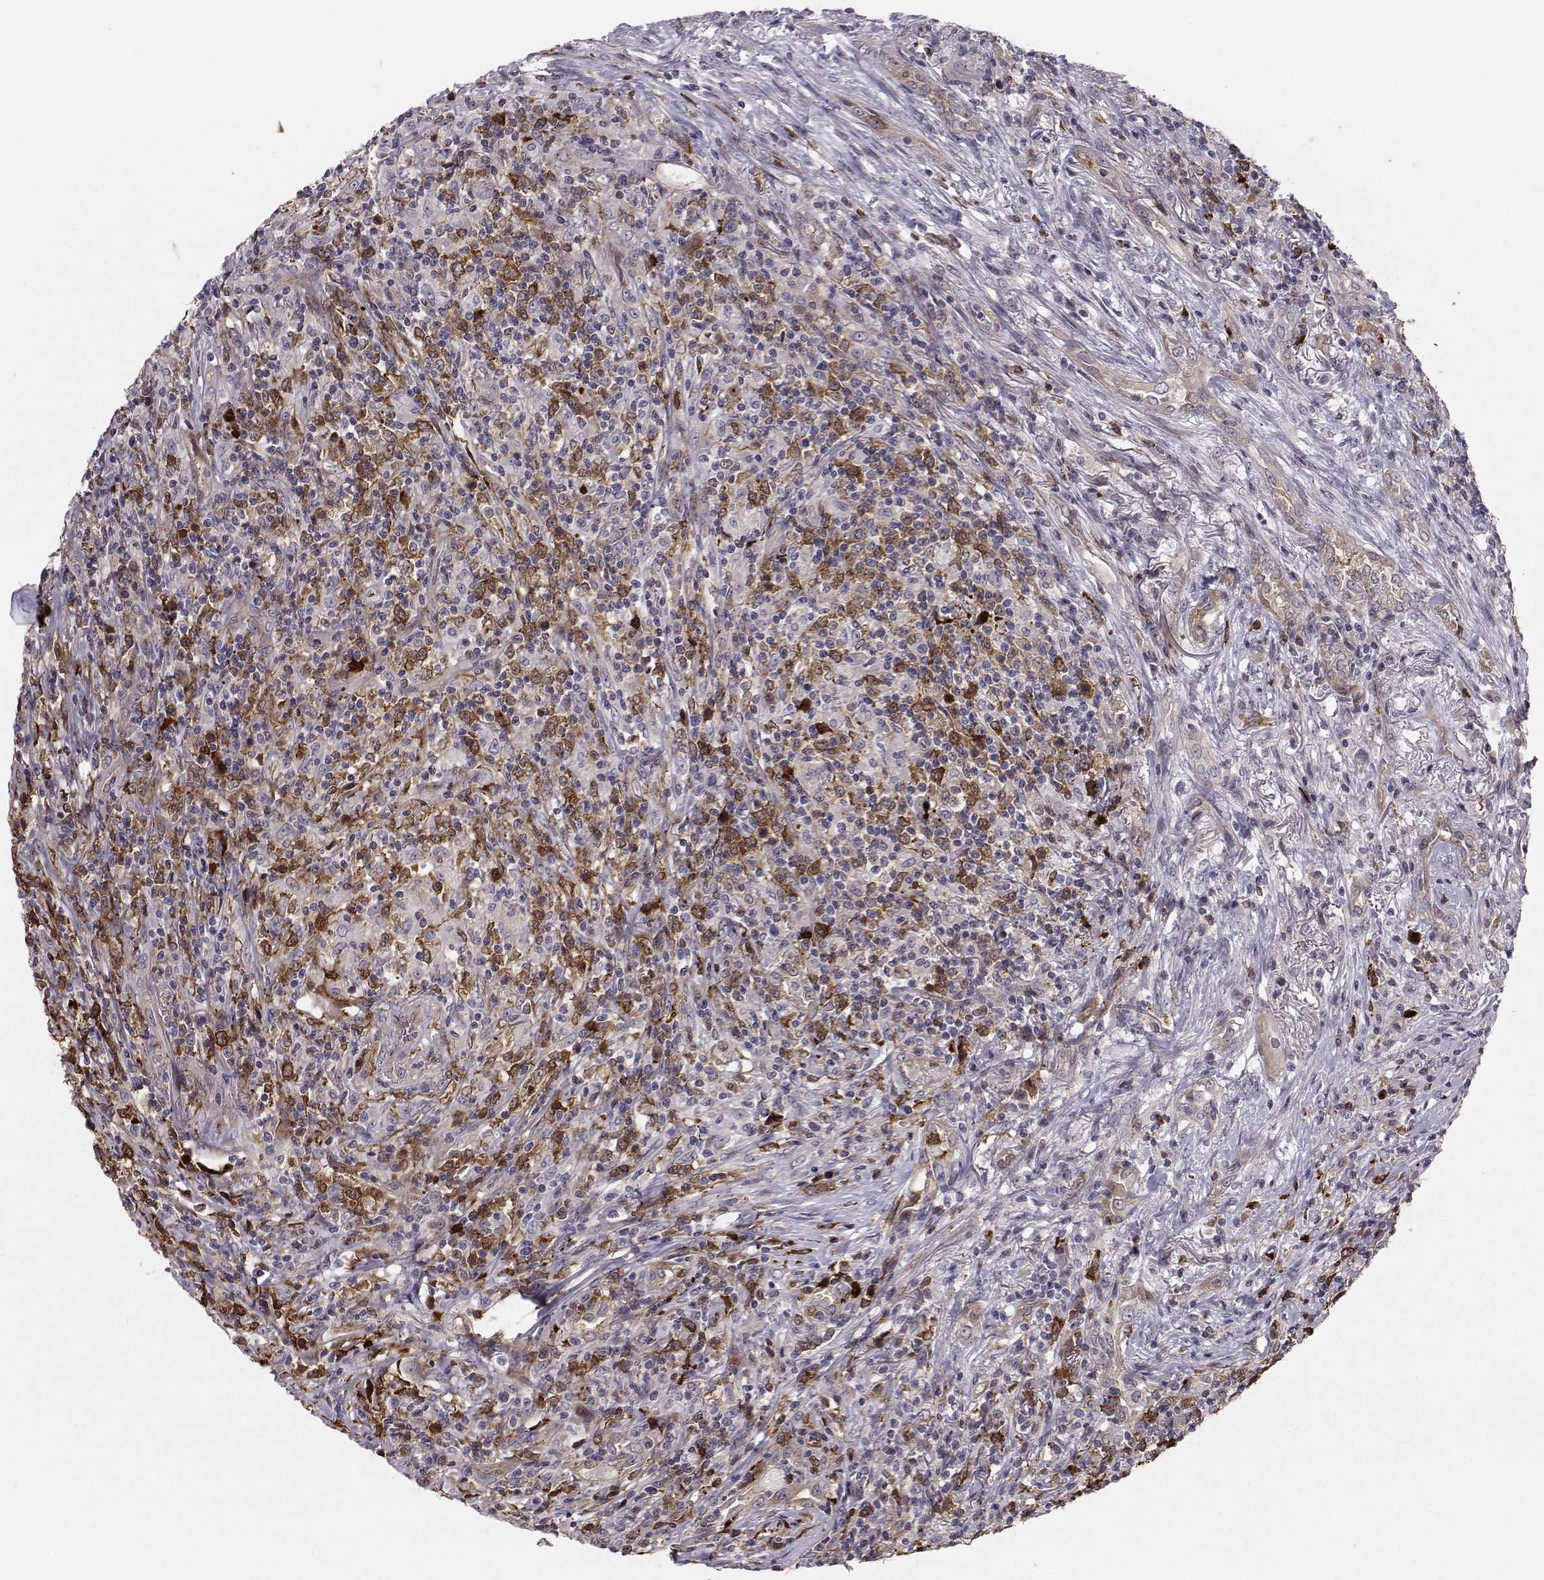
{"staining": {"intensity": "negative", "quantity": "none", "location": "none"}, "tissue": "lymphoma", "cell_type": "Tumor cells", "image_type": "cancer", "snomed": [{"axis": "morphology", "description": "Malignant lymphoma, non-Hodgkin's type, High grade"}, {"axis": "topography", "description": "Lung"}], "caption": "This micrograph is of lymphoma stained with immunohistochemistry (IHC) to label a protein in brown with the nuclei are counter-stained blue. There is no positivity in tumor cells.", "gene": "HSP90AB1", "patient": {"sex": "male", "age": 79}}